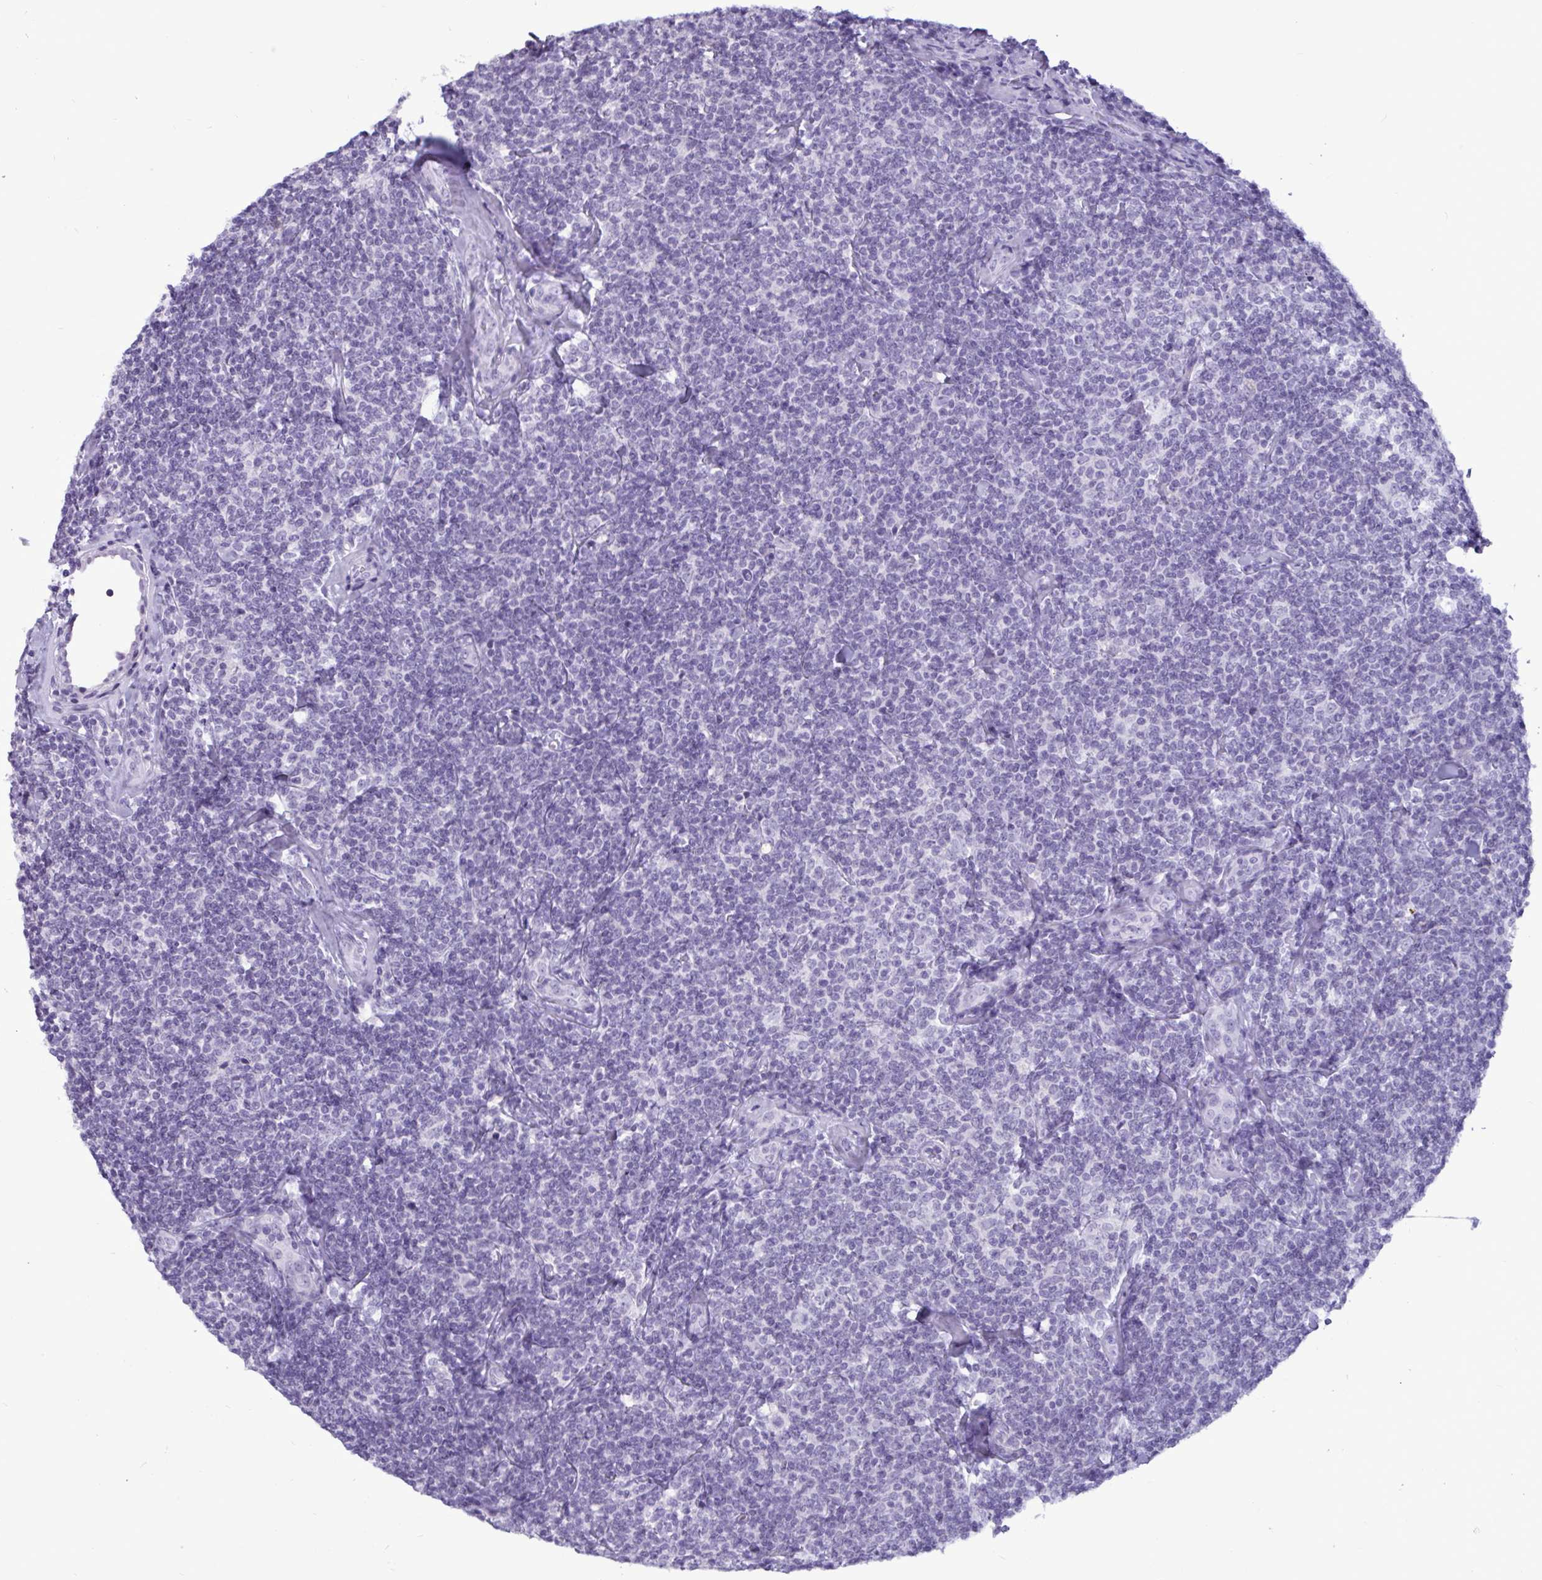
{"staining": {"intensity": "negative", "quantity": "none", "location": "none"}, "tissue": "lymphoma", "cell_type": "Tumor cells", "image_type": "cancer", "snomed": [{"axis": "morphology", "description": "Malignant lymphoma, non-Hodgkin's type, Low grade"}, {"axis": "topography", "description": "Lymph node"}], "caption": "Immunohistochemical staining of malignant lymphoma, non-Hodgkin's type (low-grade) reveals no significant positivity in tumor cells.", "gene": "BBS10", "patient": {"sex": "female", "age": 56}}